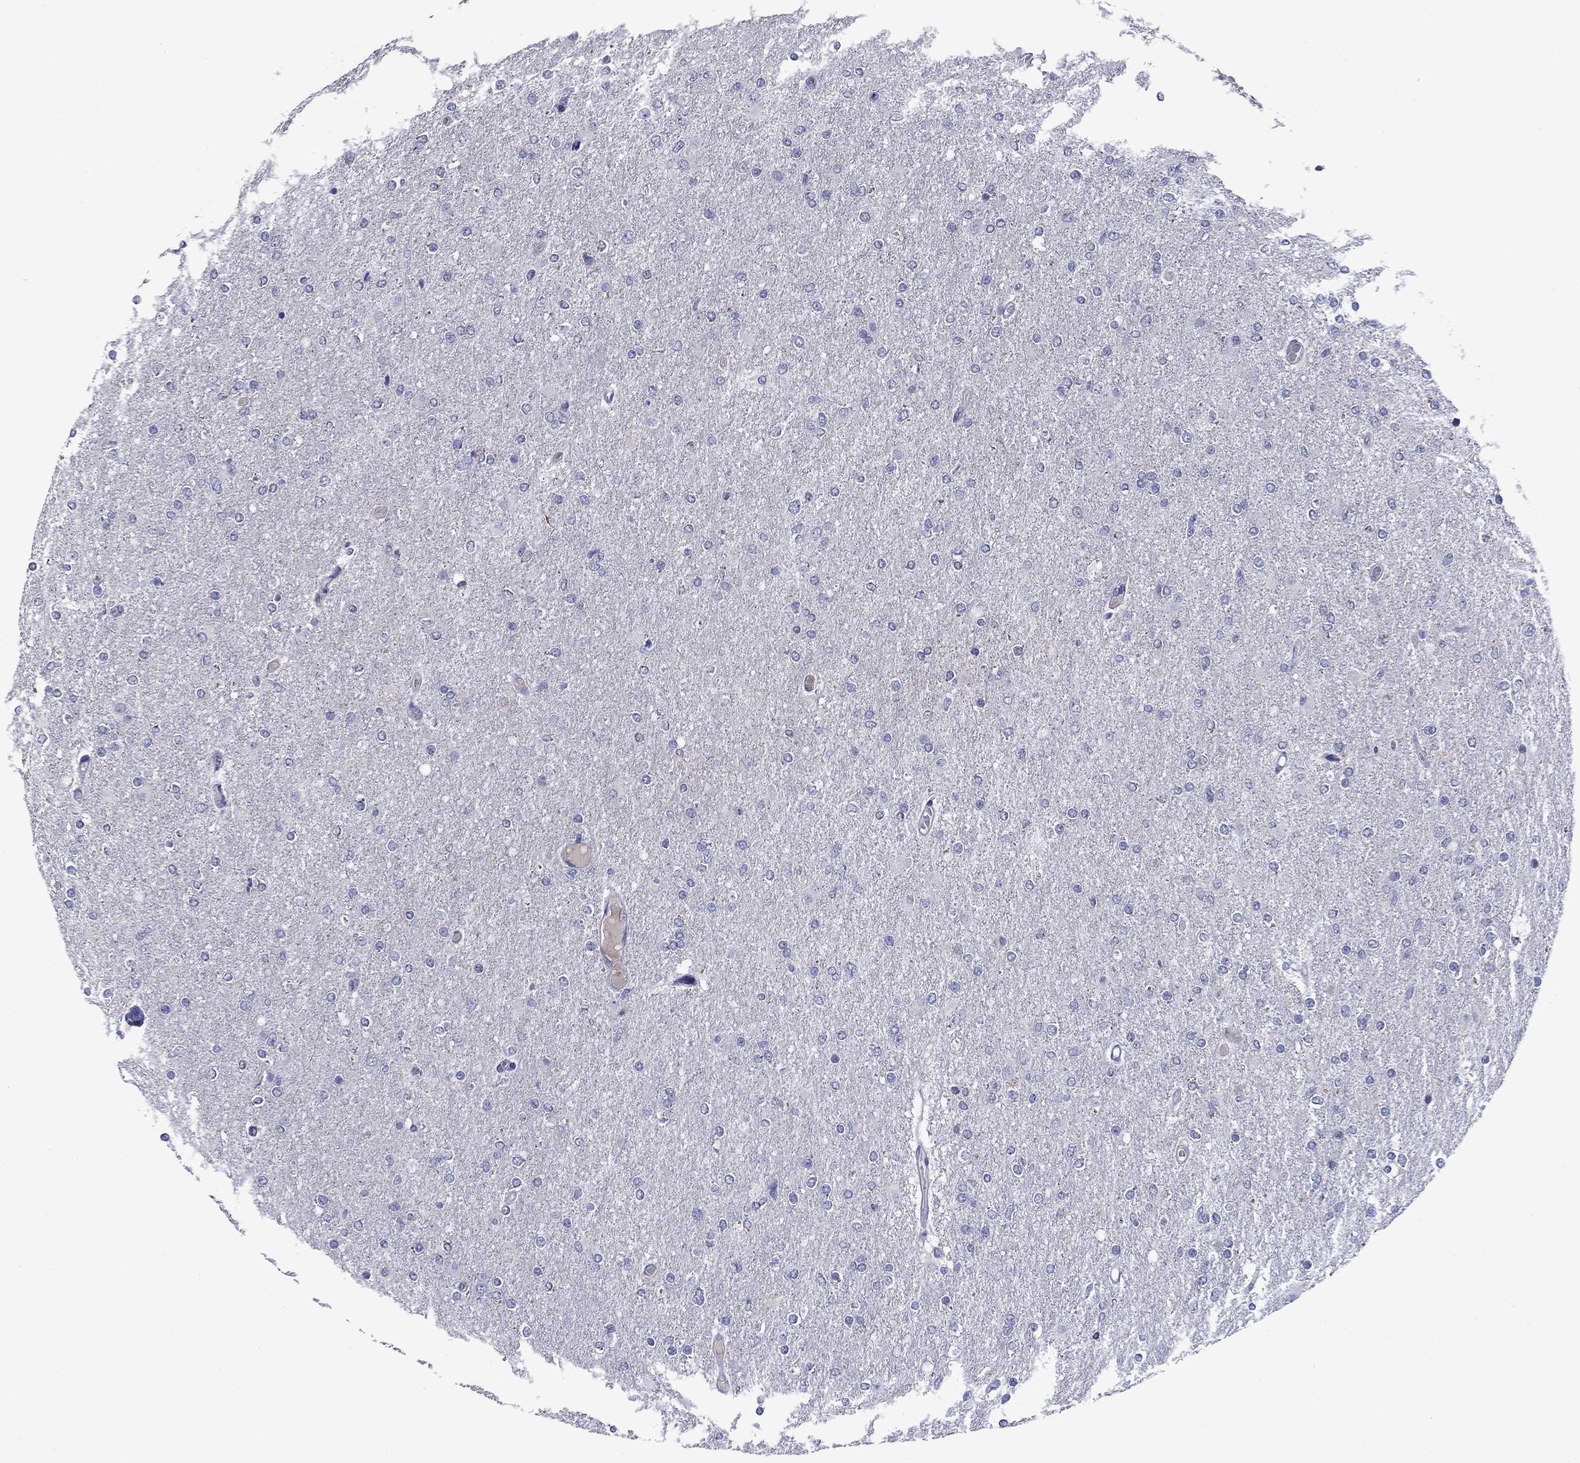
{"staining": {"intensity": "negative", "quantity": "none", "location": "none"}, "tissue": "glioma", "cell_type": "Tumor cells", "image_type": "cancer", "snomed": [{"axis": "morphology", "description": "Glioma, malignant, High grade"}, {"axis": "topography", "description": "Cerebral cortex"}], "caption": "An IHC histopathology image of glioma is shown. There is no staining in tumor cells of glioma.", "gene": "CFAP119", "patient": {"sex": "male", "age": 70}}